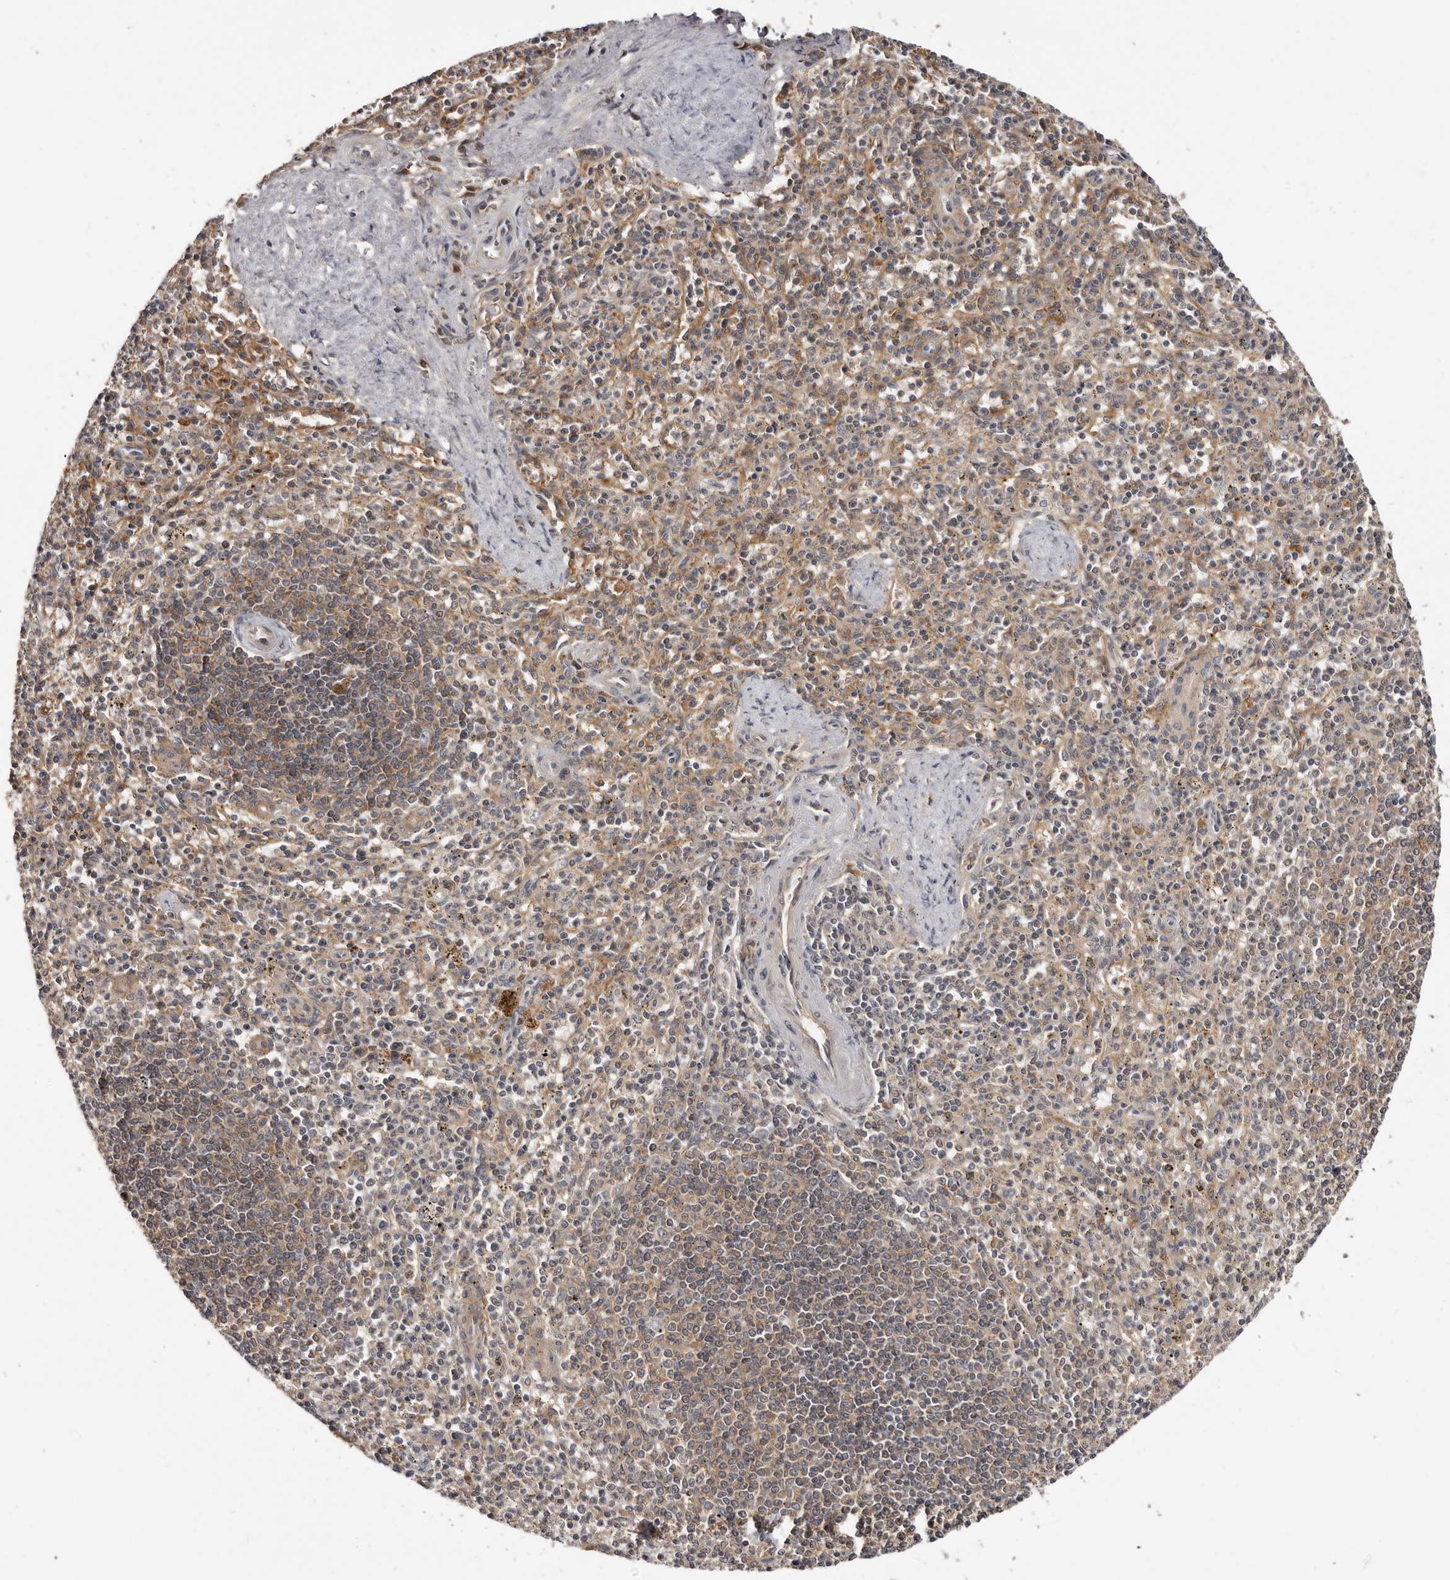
{"staining": {"intensity": "weak", "quantity": "25%-75%", "location": "cytoplasmic/membranous"}, "tissue": "spleen", "cell_type": "Cells in red pulp", "image_type": "normal", "snomed": [{"axis": "morphology", "description": "Normal tissue, NOS"}, {"axis": "topography", "description": "Spleen"}], "caption": "Protein staining of normal spleen exhibits weak cytoplasmic/membranous staining in about 25%-75% of cells in red pulp.", "gene": "INAVA", "patient": {"sex": "male", "age": 72}}